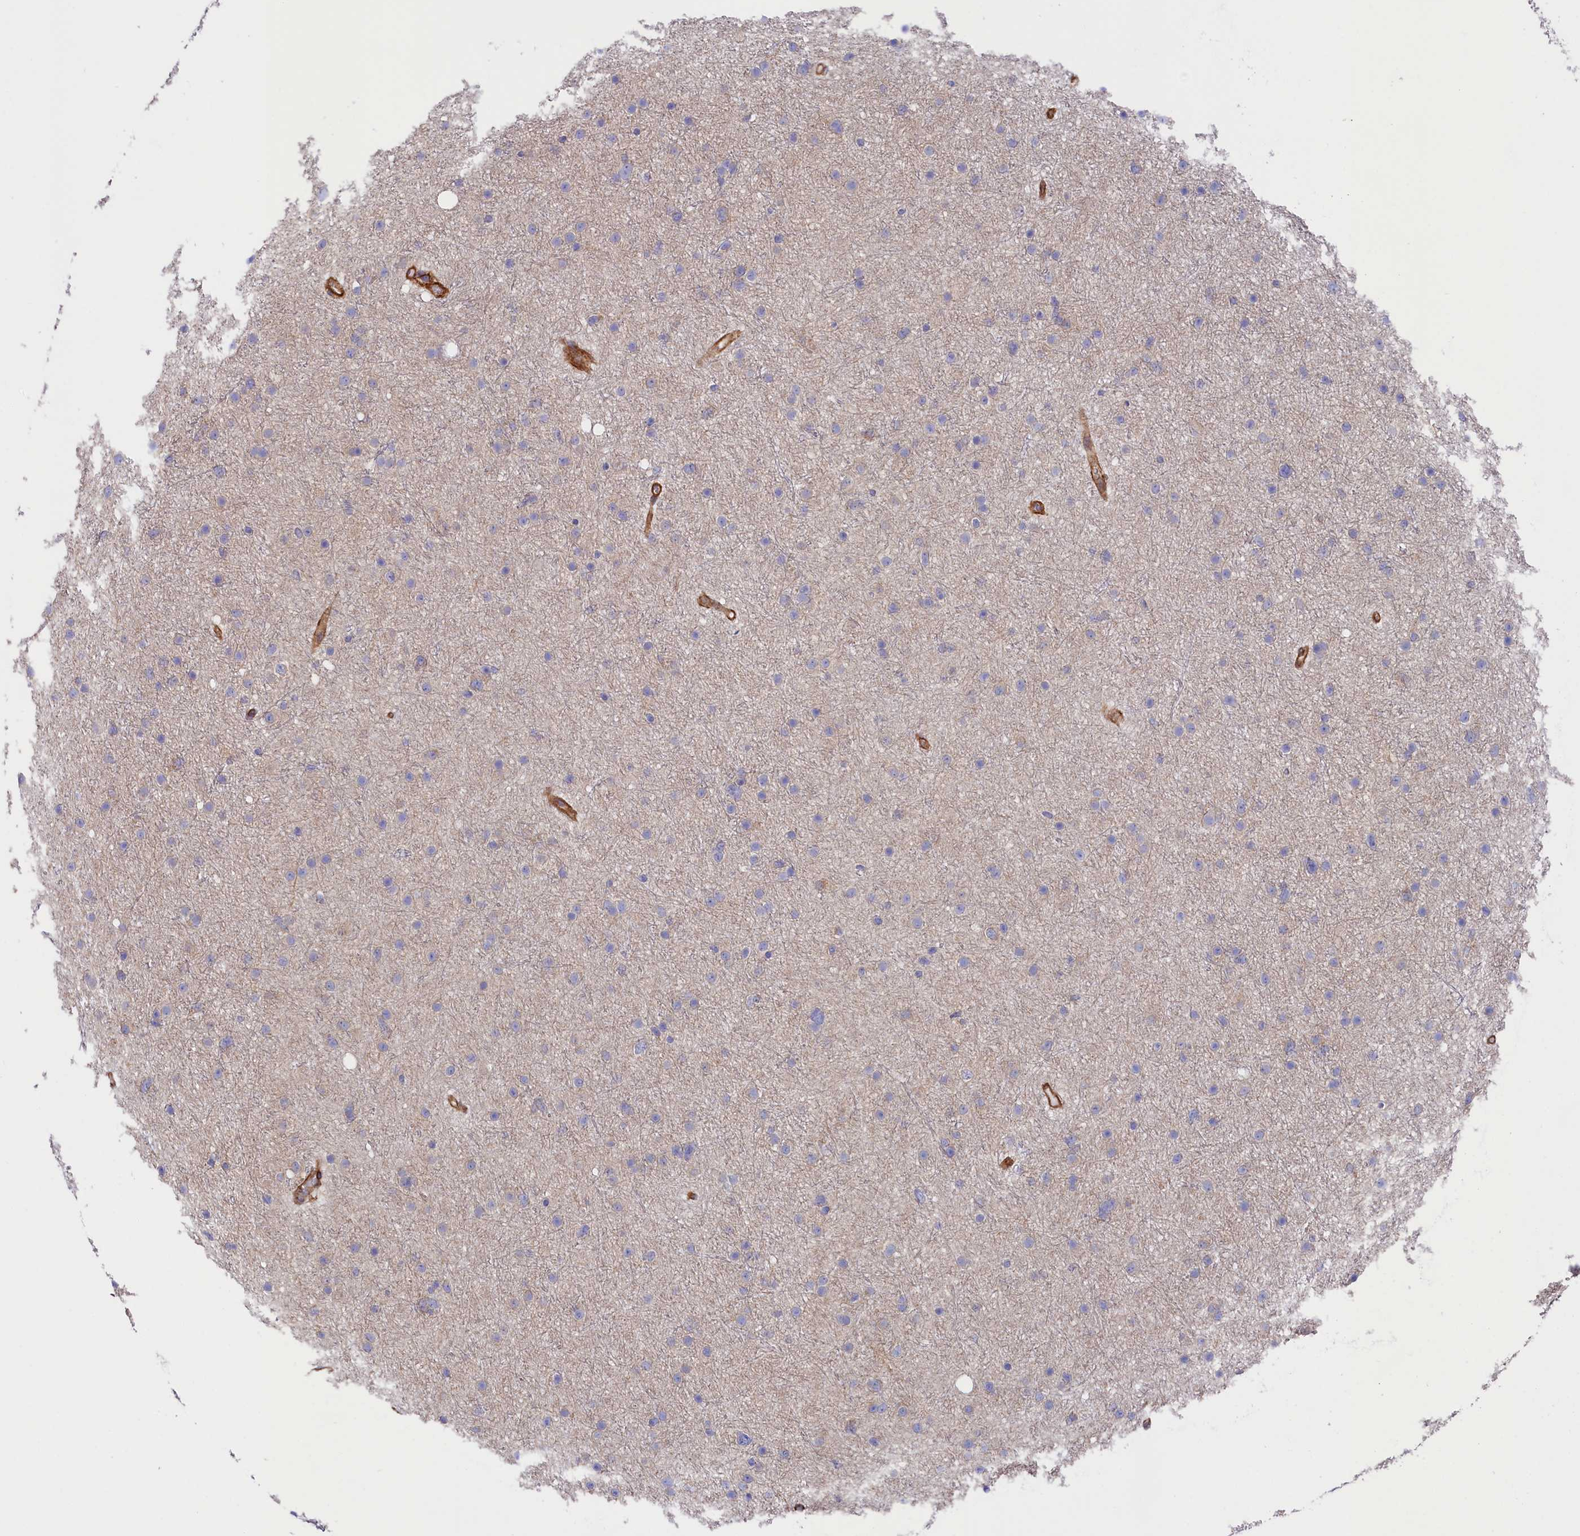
{"staining": {"intensity": "negative", "quantity": "none", "location": "none"}, "tissue": "glioma", "cell_type": "Tumor cells", "image_type": "cancer", "snomed": [{"axis": "morphology", "description": "Glioma, malignant, Low grade"}, {"axis": "topography", "description": "Cerebral cortex"}], "caption": "Malignant glioma (low-grade) stained for a protein using immunohistochemistry (IHC) exhibits no staining tumor cells.", "gene": "TNKS1BP1", "patient": {"sex": "female", "age": 39}}